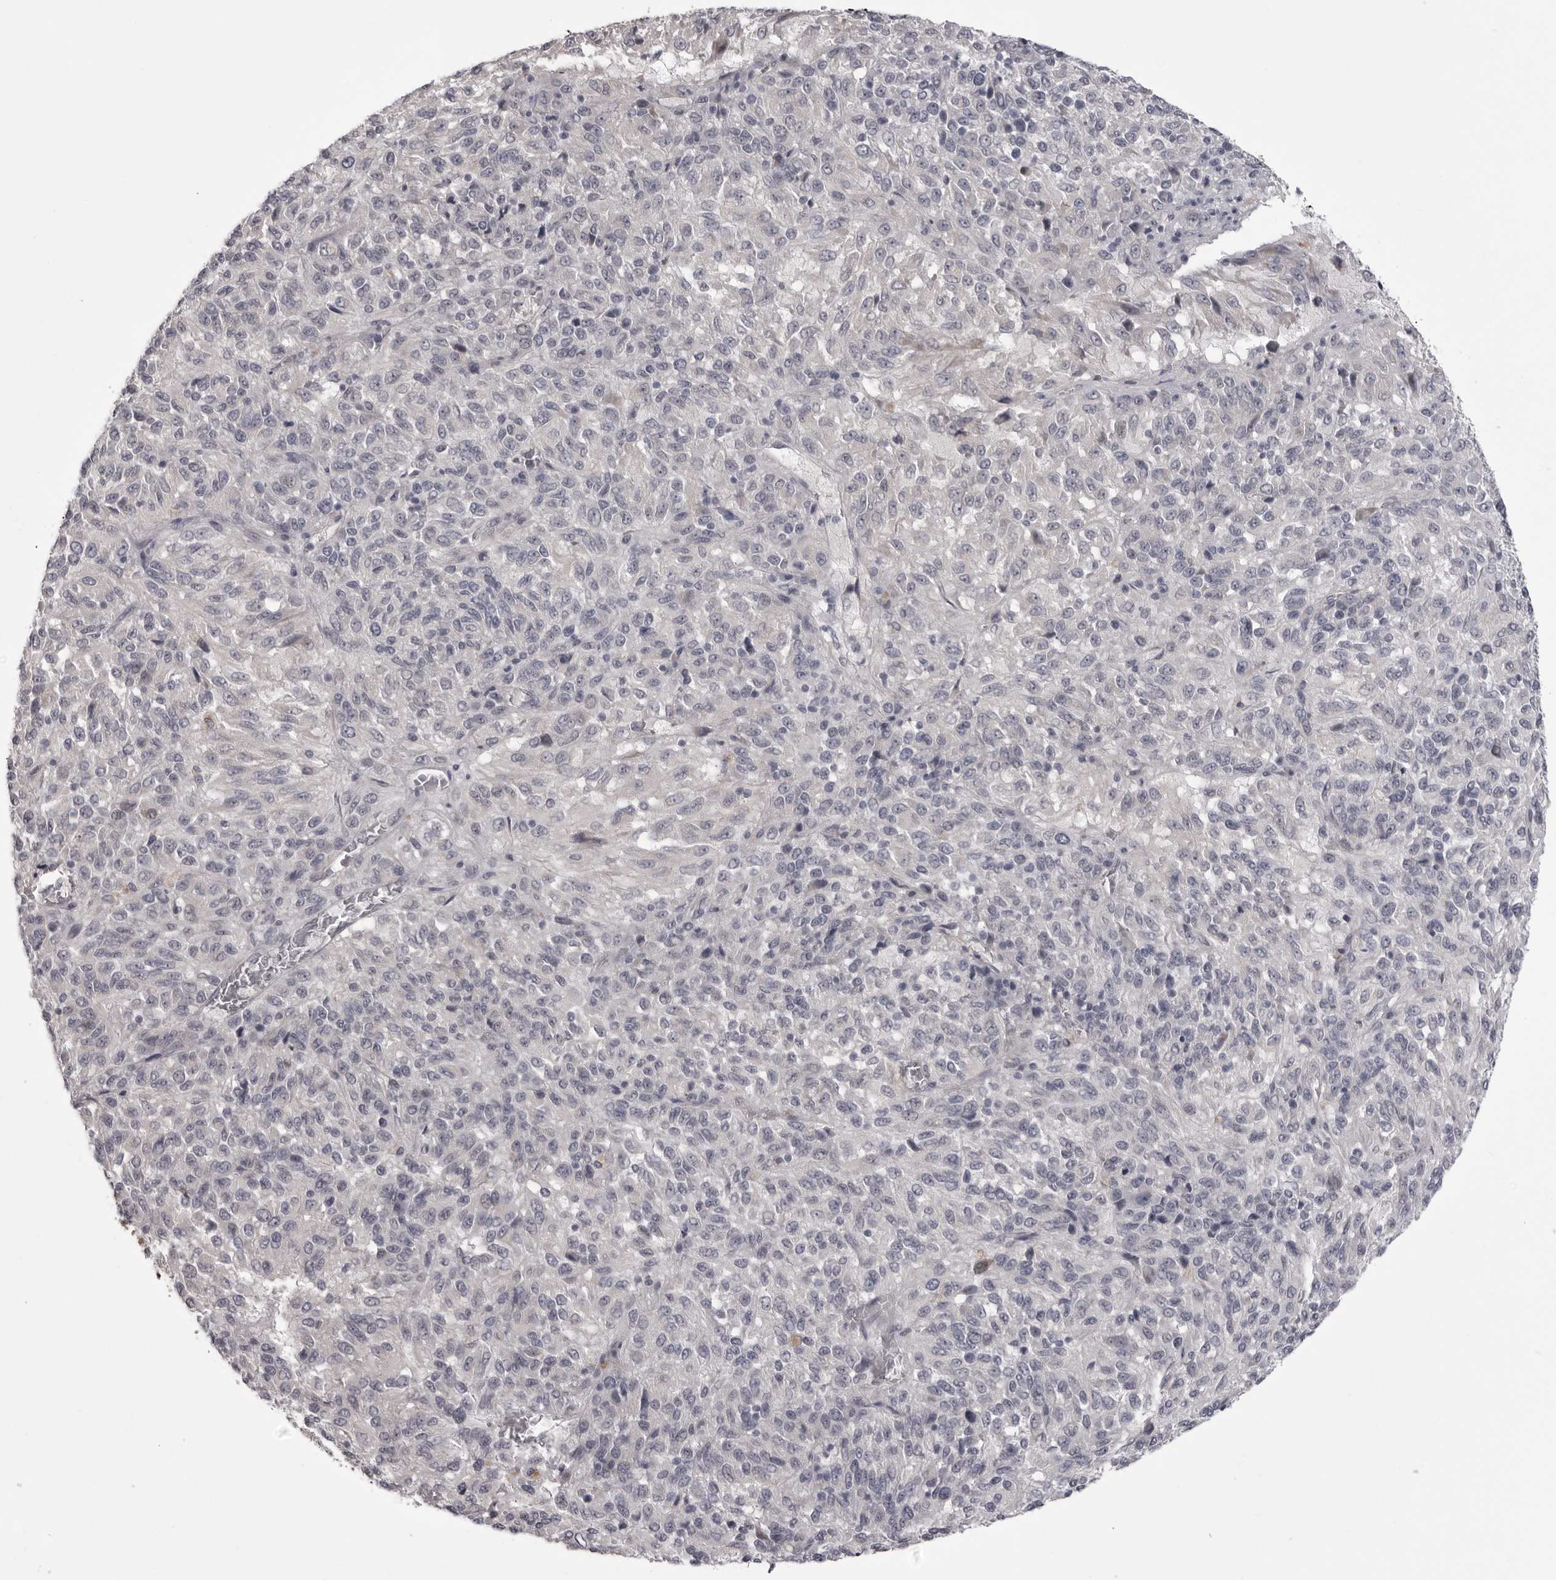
{"staining": {"intensity": "negative", "quantity": "none", "location": "none"}, "tissue": "melanoma", "cell_type": "Tumor cells", "image_type": "cancer", "snomed": [{"axis": "morphology", "description": "Malignant melanoma, Metastatic site"}, {"axis": "topography", "description": "Lung"}], "caption": "This is an immunohistochemistry micrograph of melanoma. There is no staining in tumor cells.", "gene": "EPHA10", "patient": {"sex": "male", "age": 64}}